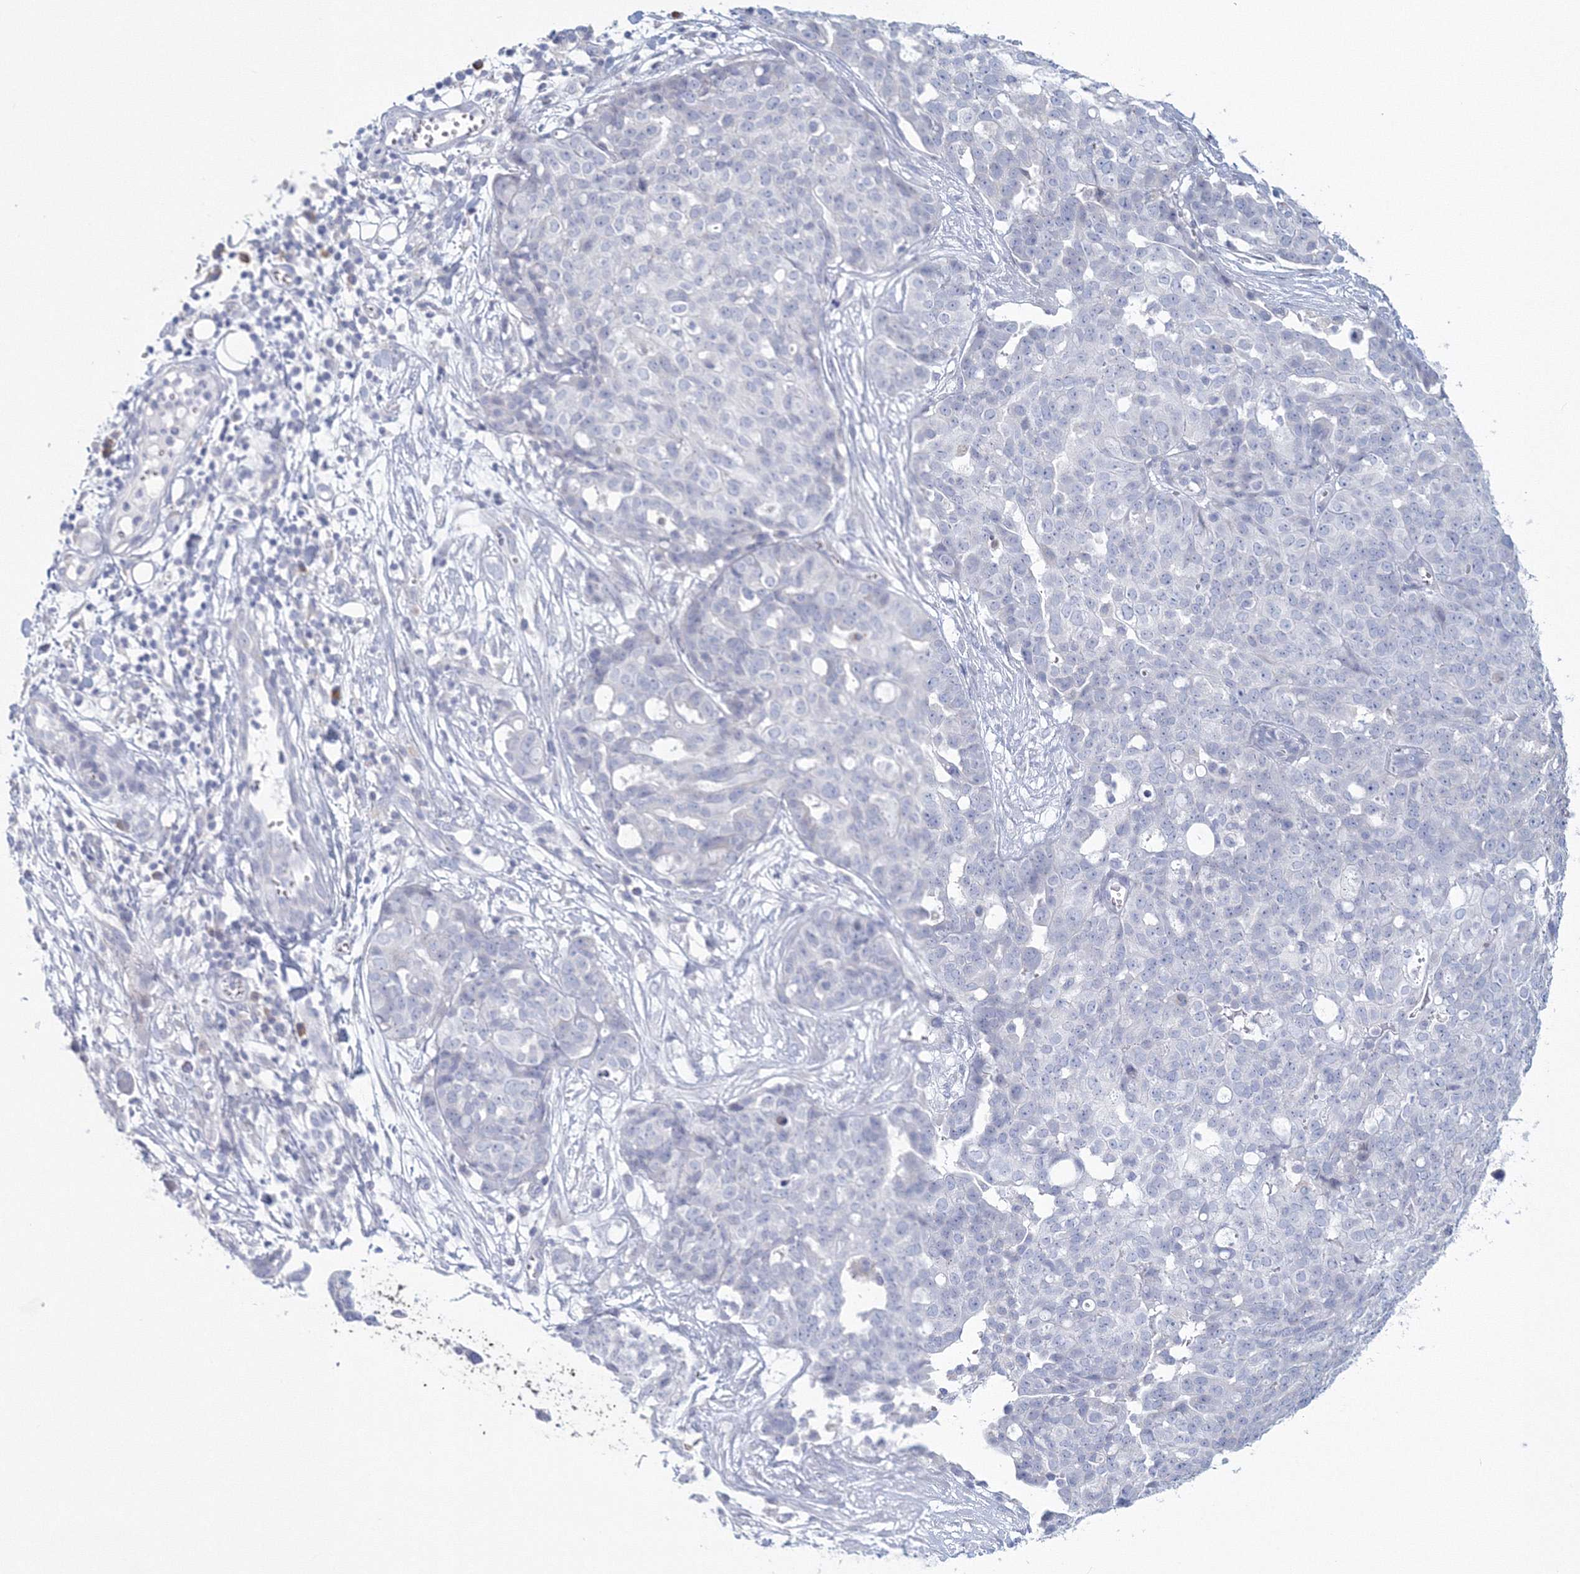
{"staining": {"intensity": "negative", "quantity": "none", "location": "none"}, "tissue": "ovarian cancer", "cell_type": "Tumor cells", "image_type": "cancer", "snomed": [{"axis": "morphology", "description": "Cystadenocarcinoma, serous, NOS"}, {"axis": "topography", "description": "Soft tissue"}, {"axis": "topography", "description": "Ovary"}], "caption": "IHC histopathology image of neoplastic tissue: human ovarian cancer (serous cystadenocarcinoma) stained with DAB demonstrates no significant protein positivity in tumor cells. The staining was performed using DAB (3,3'-diaminobenzidine) to visualize the protein expression in brown, while the nuclei were stained in blue with hematoxylin (Magnification: 20x).", "gene": "VSIG1", "patient": {"sex": "female", "age": 57}}